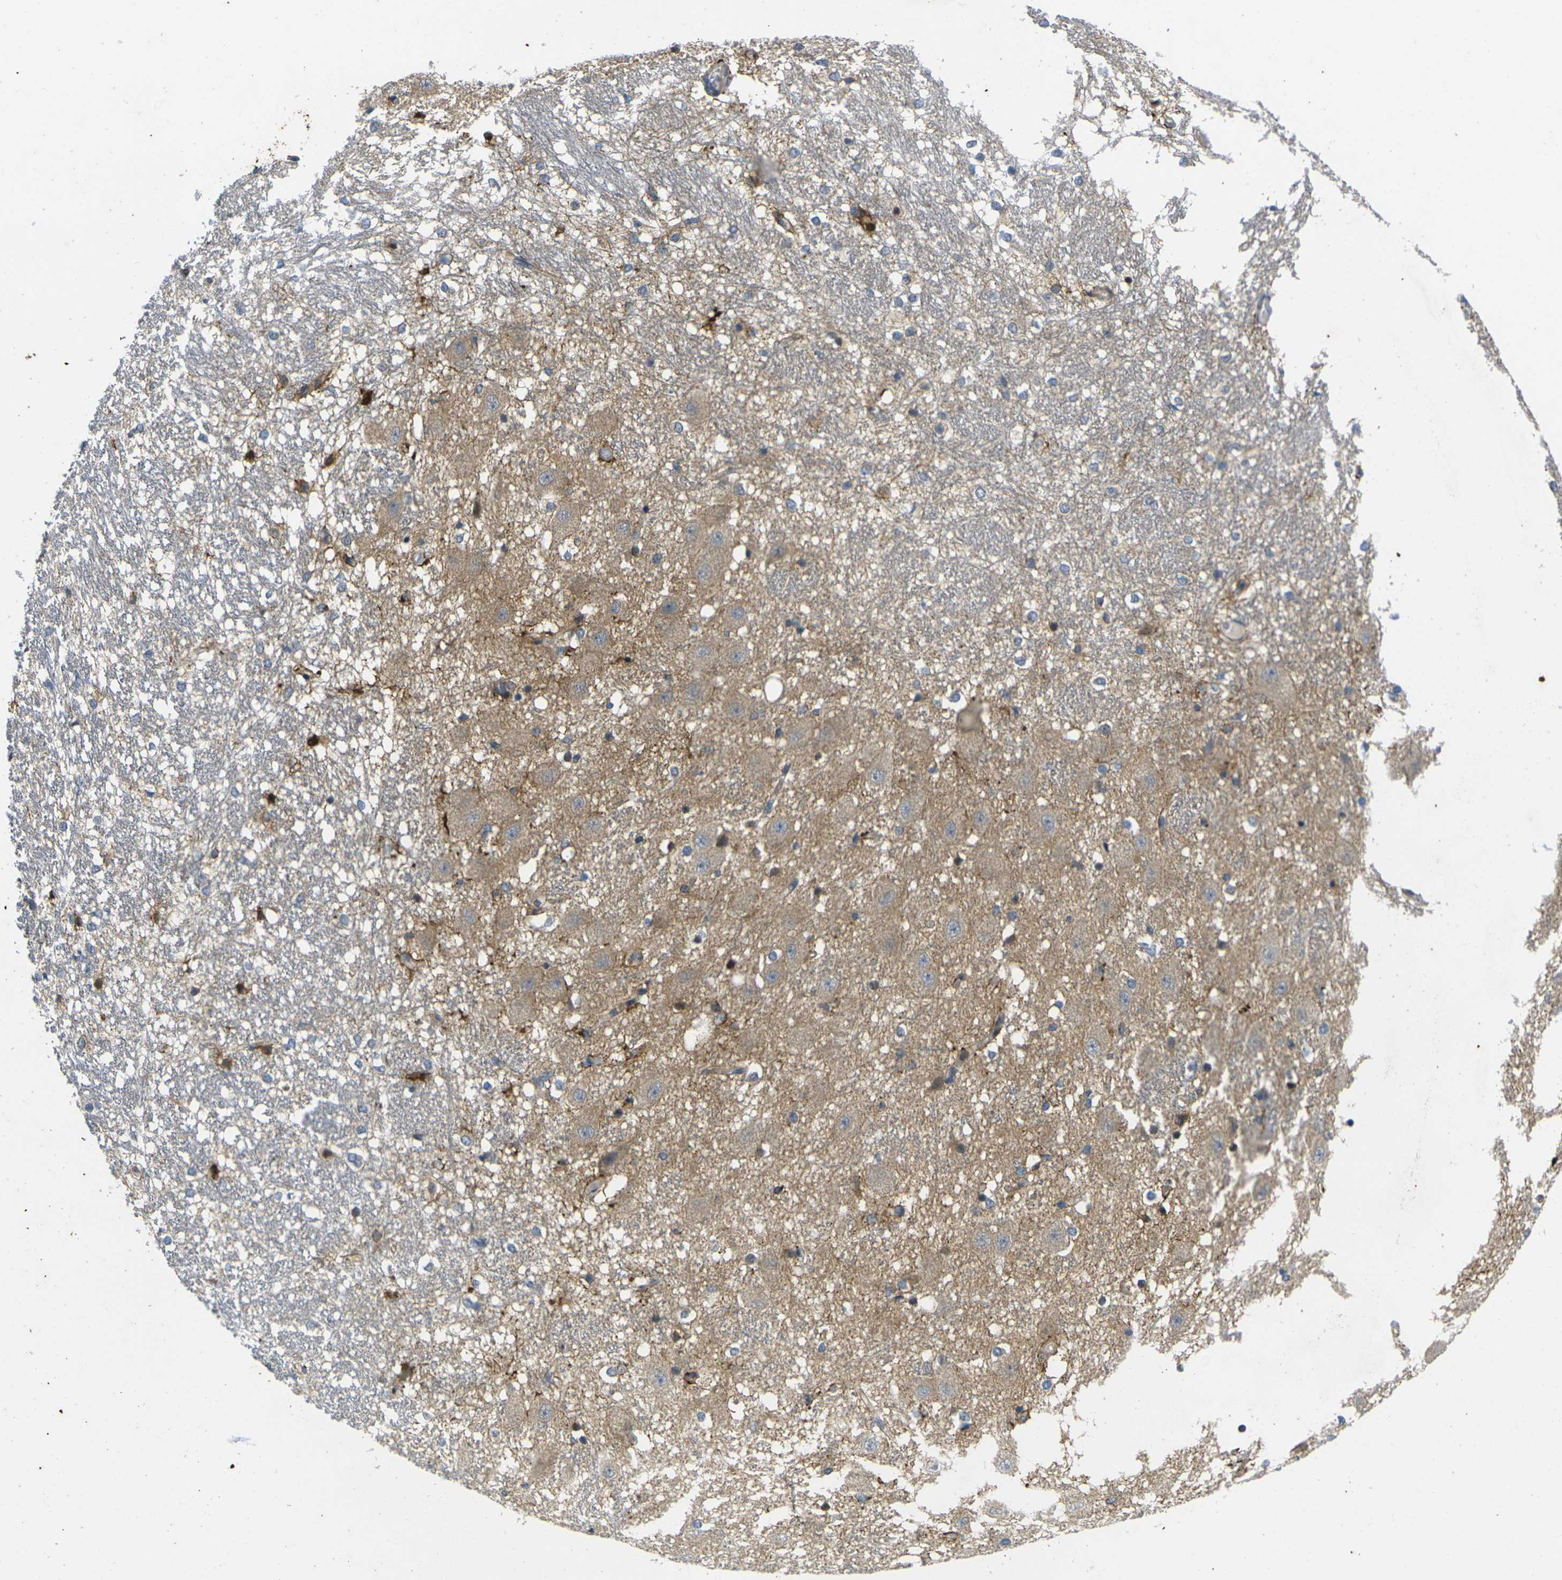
{"staining": {"intensity": "negative", "quantity": "none", "location": "none"}, "tissue": "hippocampus", "cell_type": "Glial cells", "image_type": "normal", "snomed": [{"axis": "morphology", "description": "Normal tissue, NOS"}, {"axis": "topography", "description": "Hippocampus"}], "caption": "Histopathology image shows no protein expression in glial cells of benign hippocampus.", "gene": "ROBO2", "patient": {"sex": "female", "age": 19}}